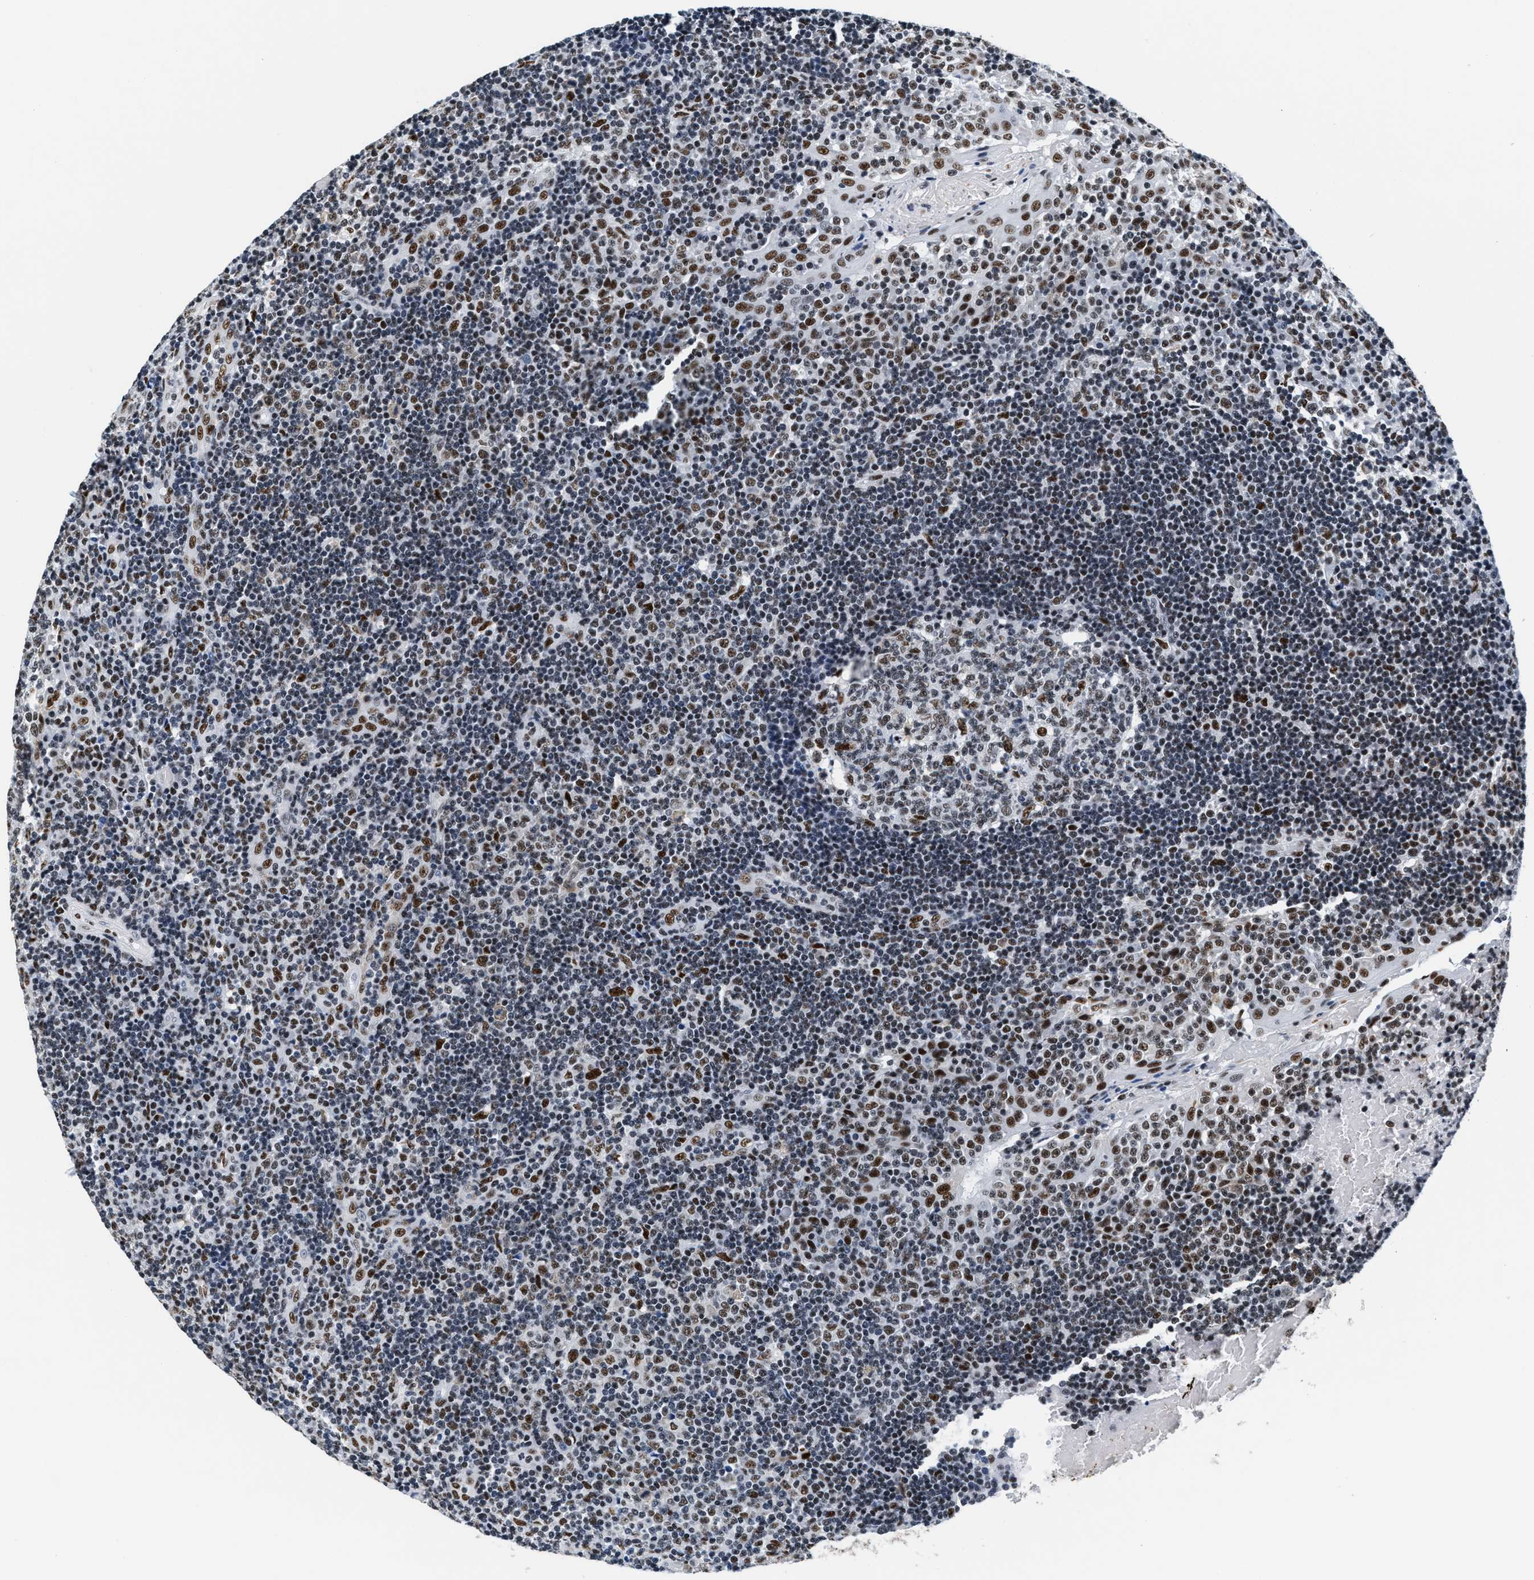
{"staining": {"intensity": "strong", "quantity": "<25%", "location": "nuclear"}, "tissue": "tonsil", "cell_type": "Germinal center cells", "image_type": "normal", "snomed": [{"axis": "morphology", "description": "Normal tissue, NOS"}, {"axis": "topography", "description": "Tonsil"}], "caption": "Immunohistochemical staining of normal human tonsil shows medium levels of strong nuclear expression in approximately <25% of germinal center cells.", "gene": "RAD50", "patient": {"sex": "female", "age": 40}}